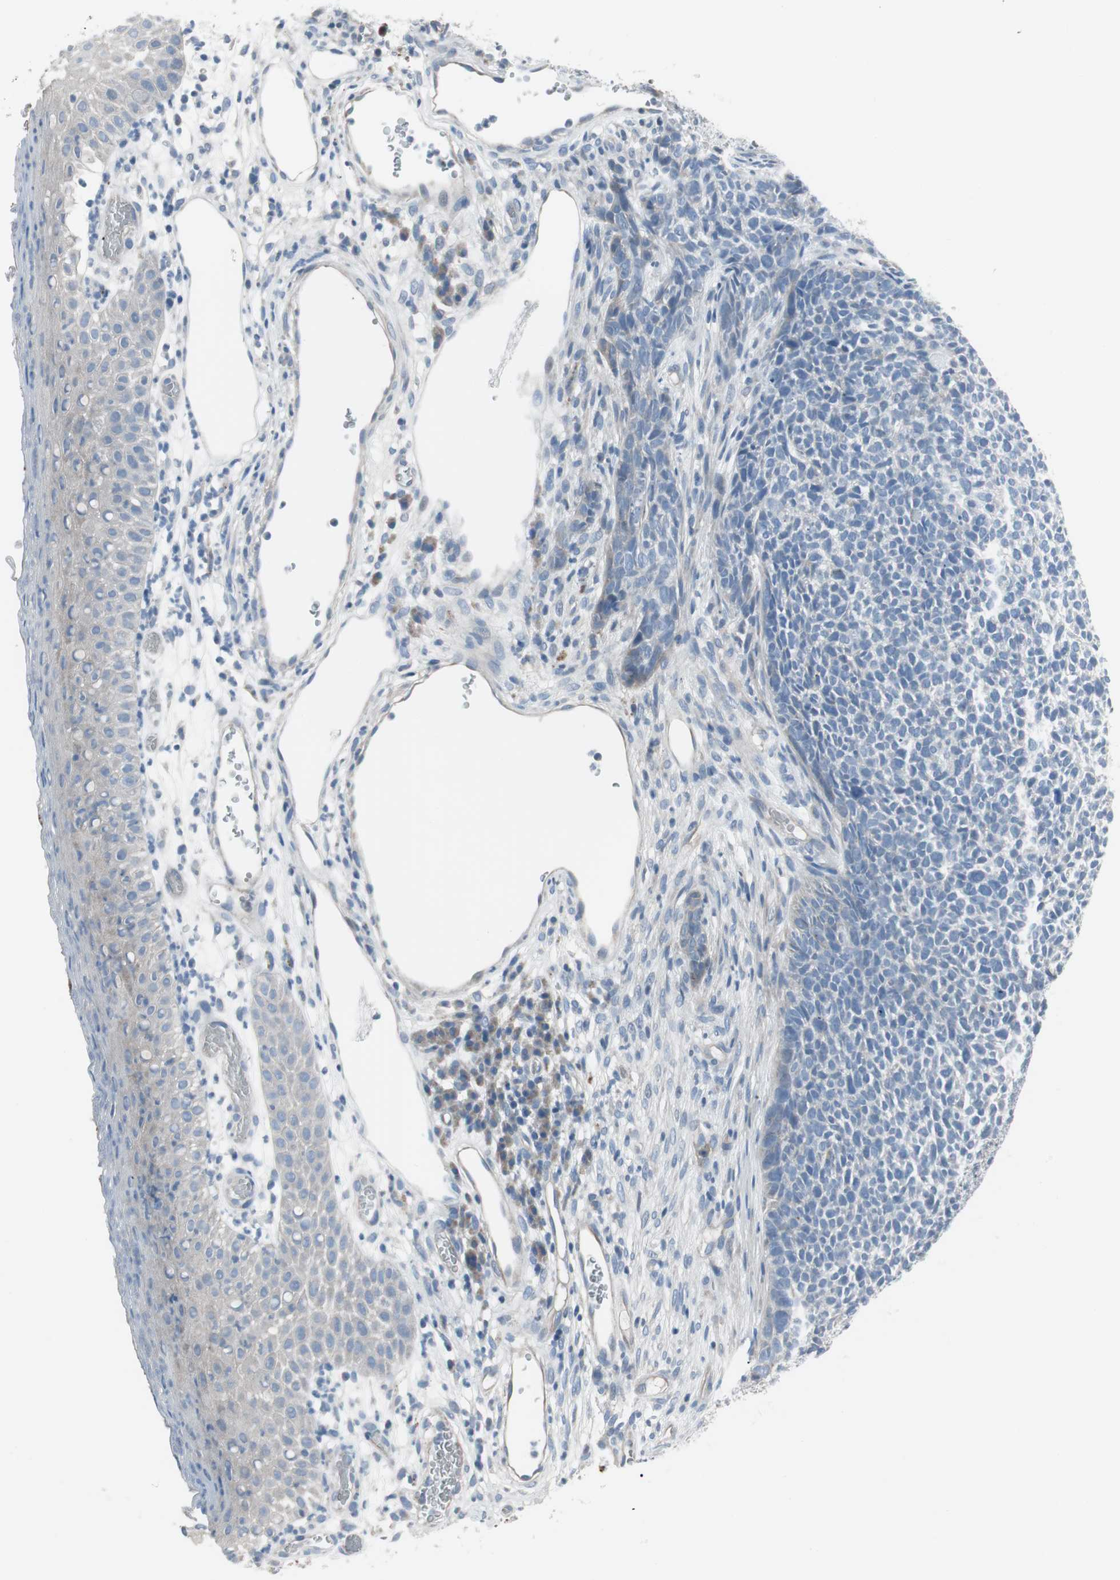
{"staining": {"intensity": "negative", "quantity": "none", "location": "none"}, "tissue": "skin cancer", "cell_type": "Tumor cells", "image_type": "cancer", "snomed": [{"axis": "morphology", "description": "Basal cell carcinoma"}, {"axis": "topography", "description": "Skin"}], "caption": "IHC micrograph of basal cell carcinoma (skin) stained for a protein (brown), which displays no expression in tumor cells.", "gene": "PIGR", "patient": {"sex": "female", "age": 84}}